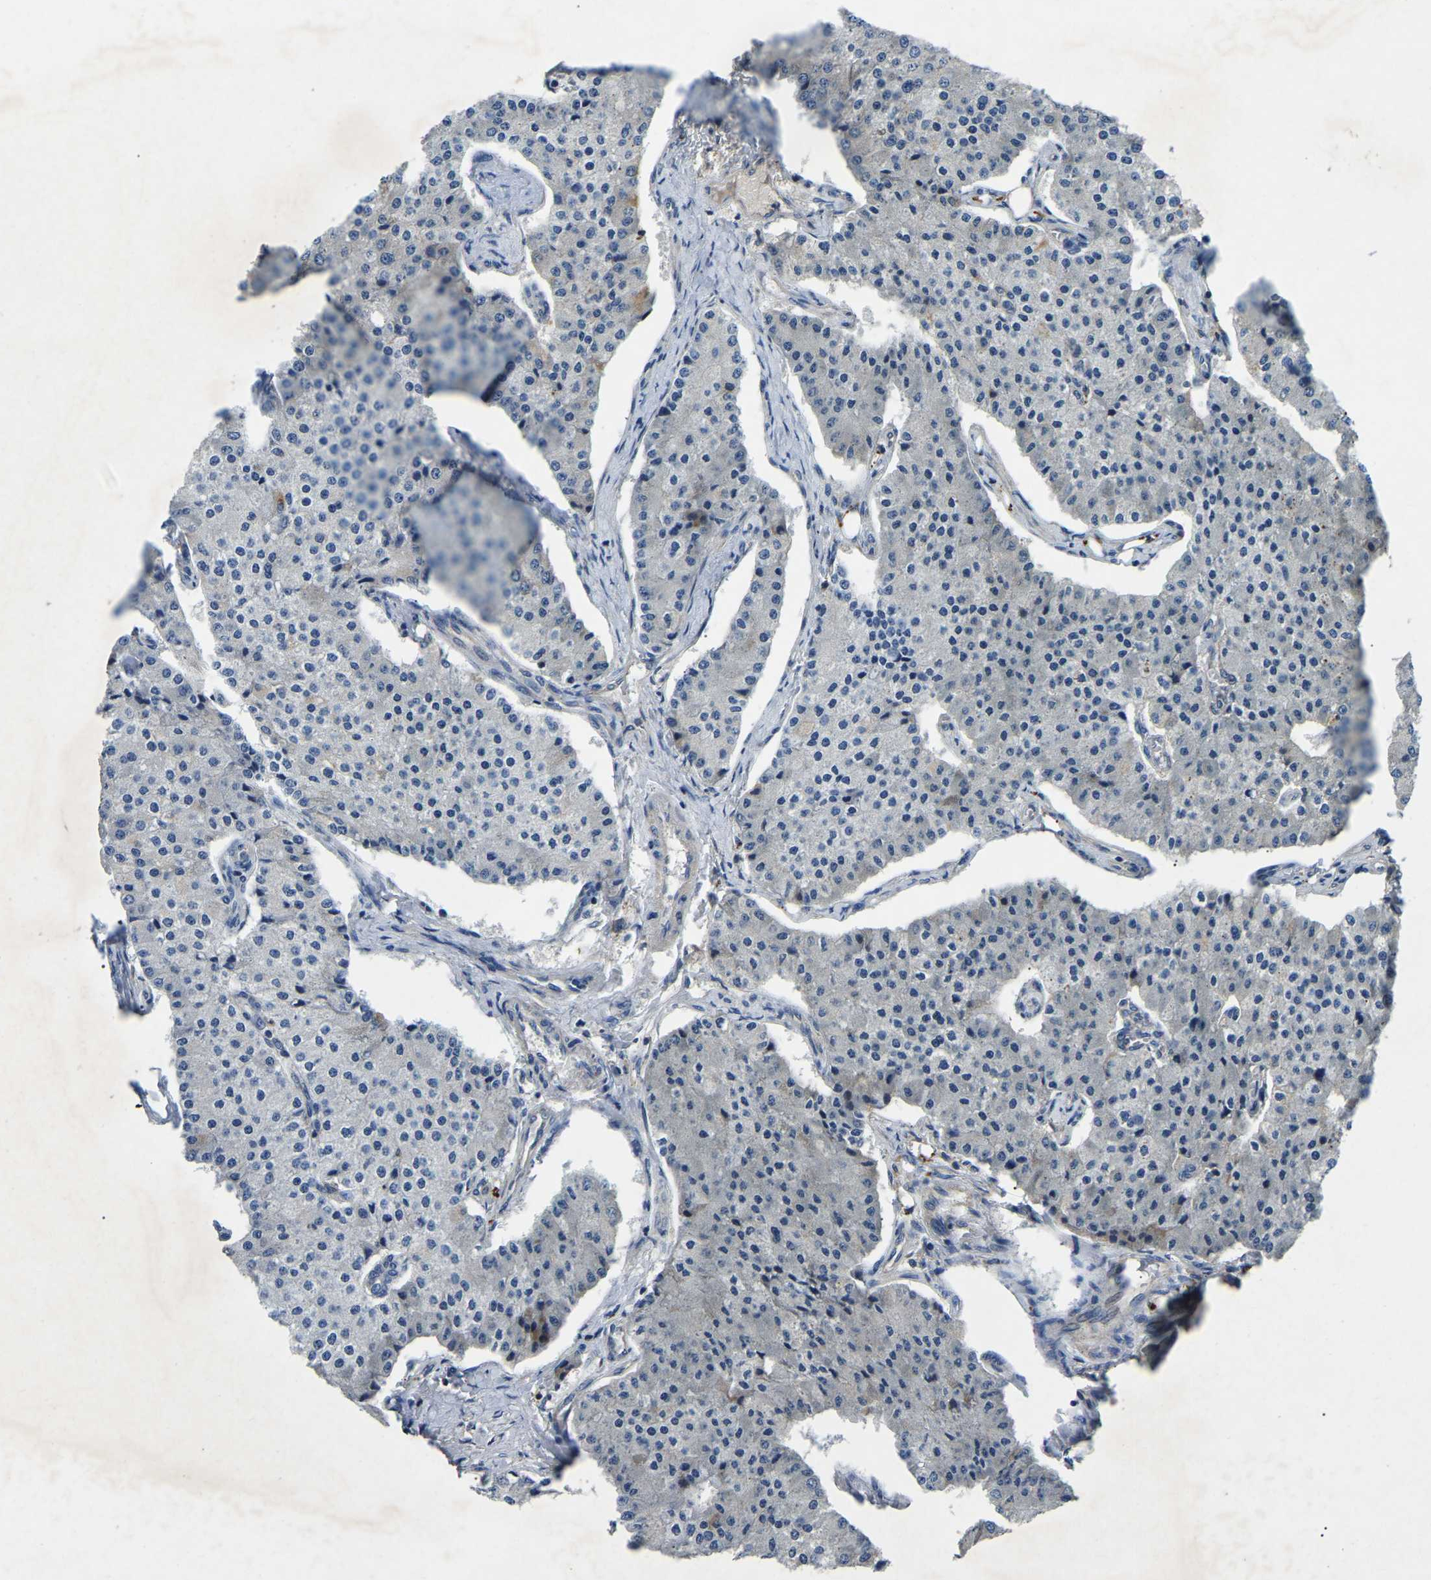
{"staining": {"intensity": "negative", "quantity": "none", "location": "none"}, "tissue": "carcinoid", "cell_type": "Tumor cells", "image_type": "cancer", "snomed": [{"axis": "morphology", "description": "Carcinoid, malignant, NOS"}, {"axis": "topography", "description": "Colon"}], "caption": "A high-resolution image shows IHC staining of carcinoid (malignant), which exhibits no significant positivity in tumor cells. Nuclei are stained in blue.", "gene": "SMPD2", "patient": {"sex": "female", "age": 52}}